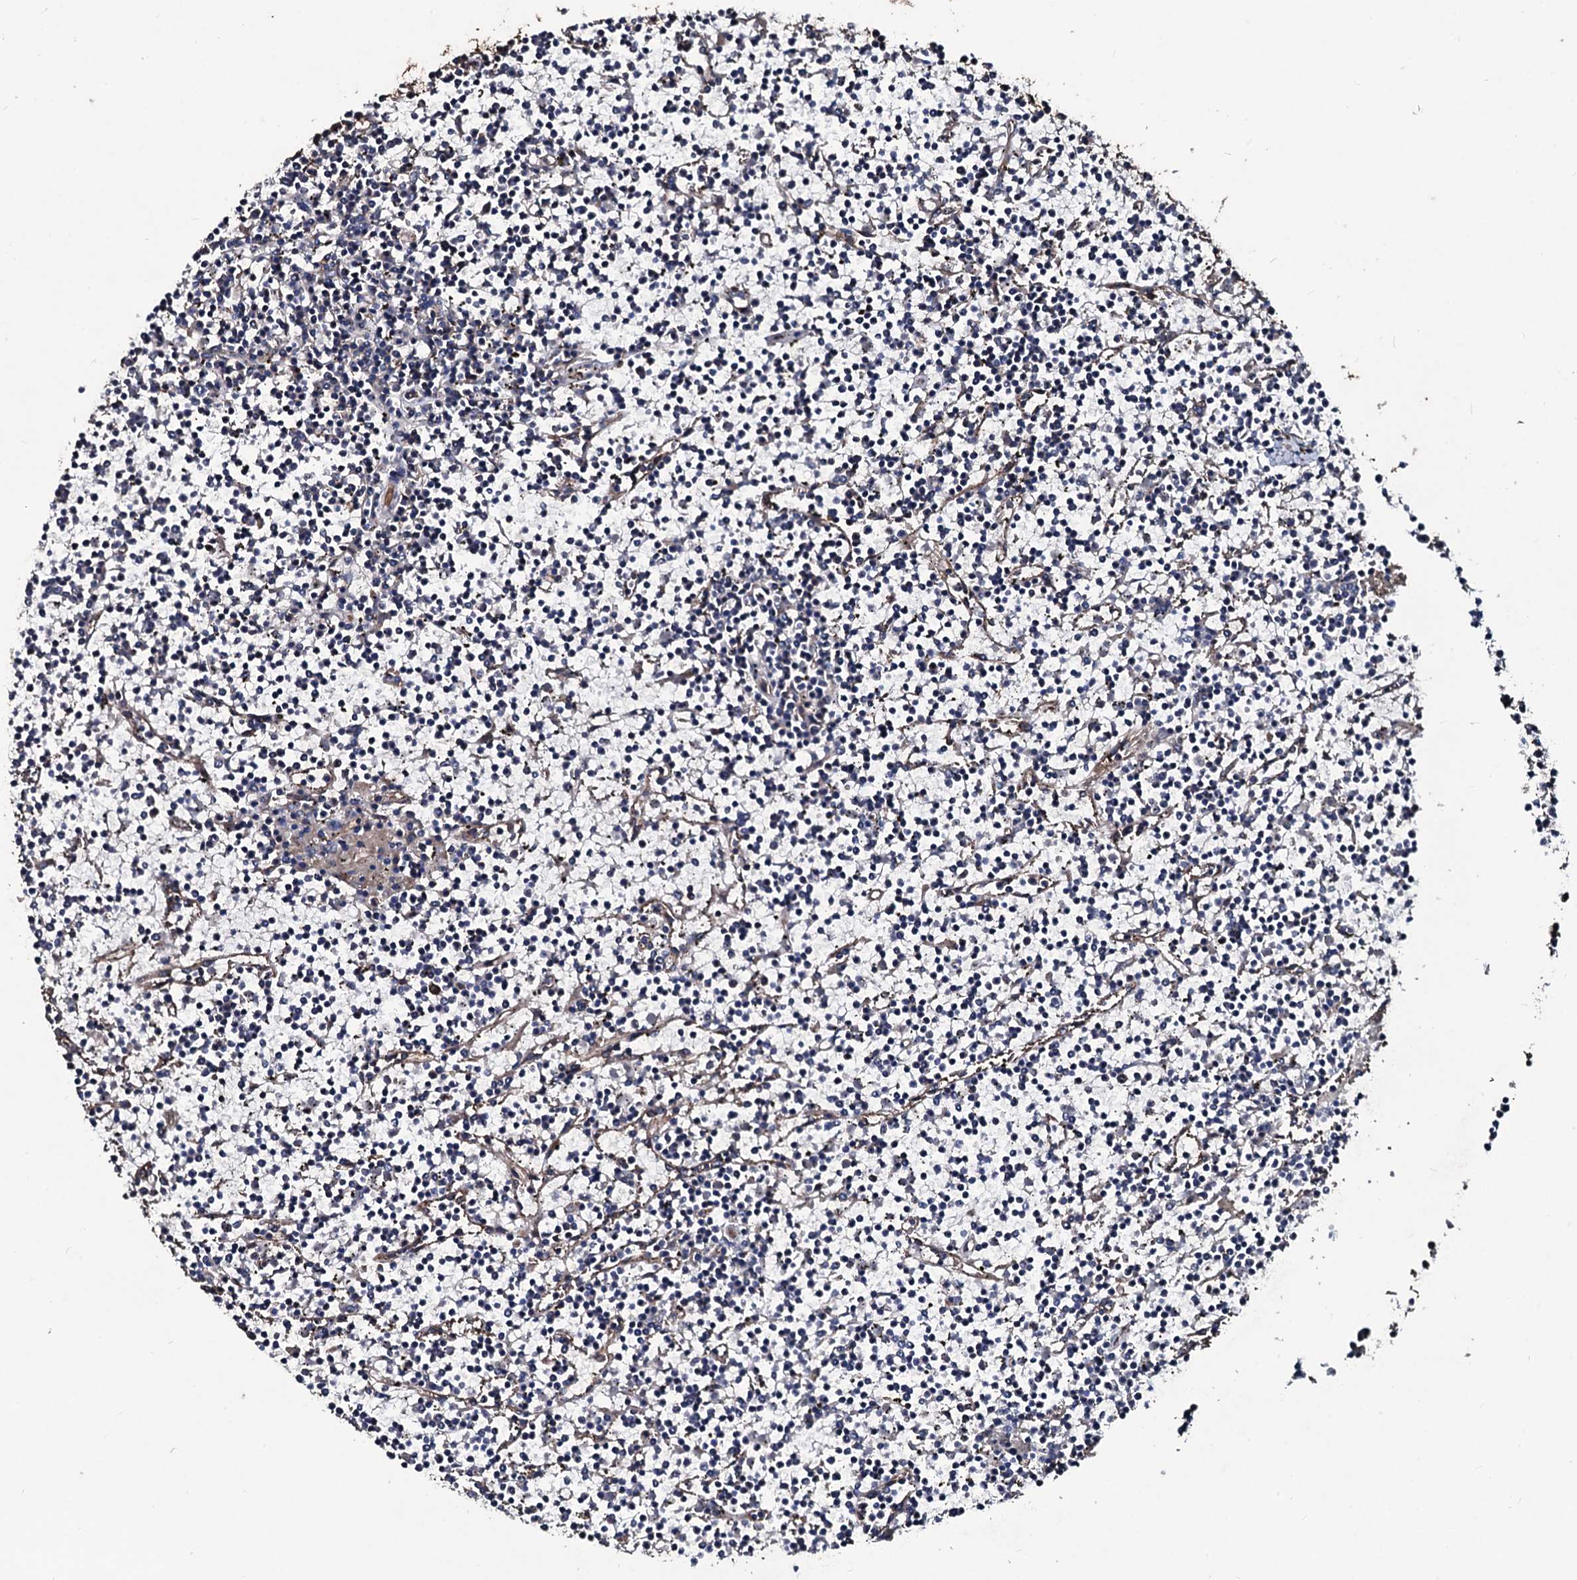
{"staining": {"intensity": "negative", "quantity": "none", "location": "none"}, "tissue": "lymphoma", "cell_type": "Tumor cells", "image_type": "cancer", "snomed": [{"axis": "morphology", "description": "Malignant lymphoma, non-Hodgkin's type, Low grade"}, {"axis": "topography", "description": "Spleen"}], "caption": "Protein analysis of lymphoma demonstrates no significant positivity in tumor cells. (DAB immunohistochemistry (IHC) visualized using brightfield microscopy, high magnification).", "gene": "DMAC2", "patient": {"sex": "female", "age": 19}}